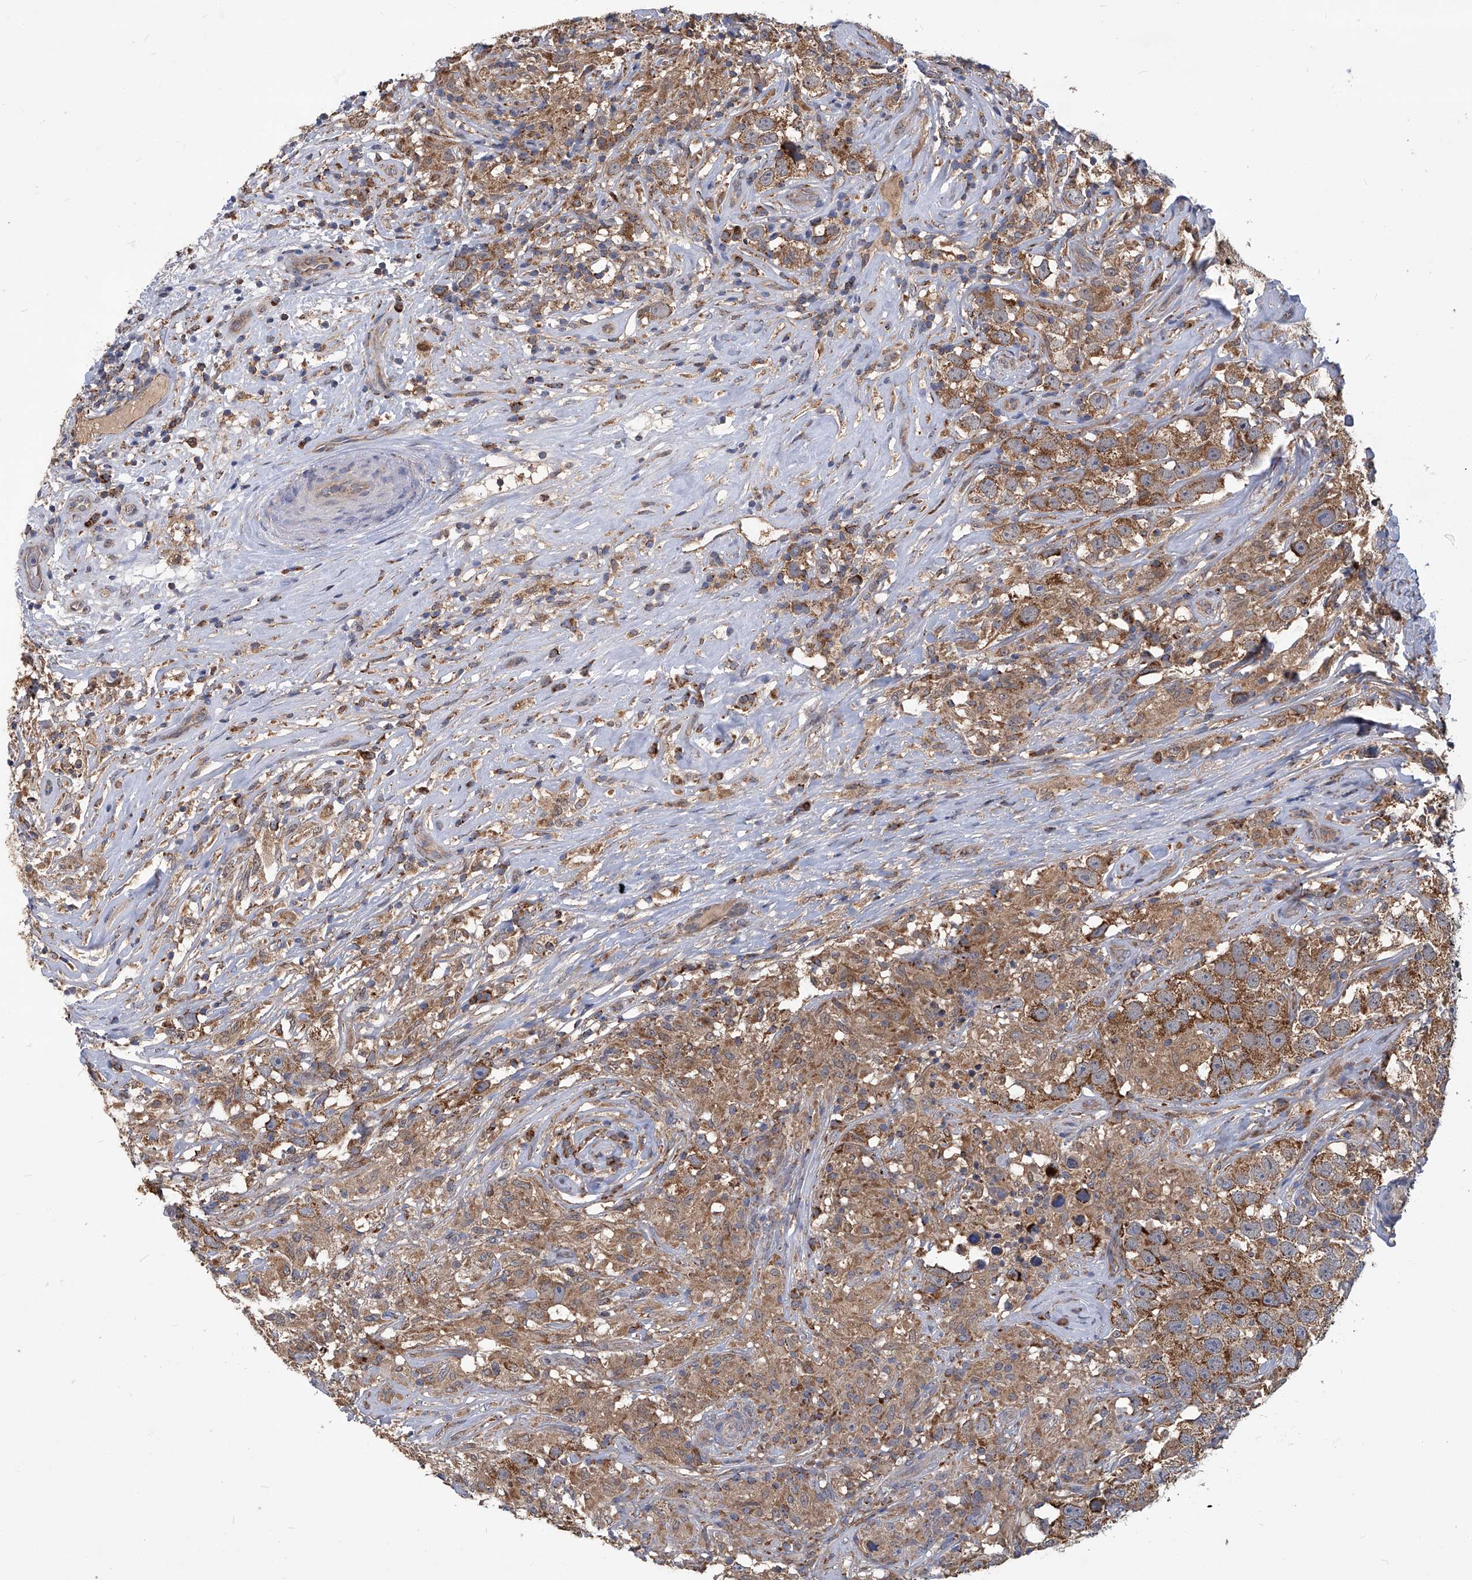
{"staining": {"intensity": "moderate", "quantity": ">75%", "location": "cytoplasmic/membranous"}, "tissue": "testis cancer", "cell_type": "Tumor cells", "image_type": "cancer", "snomed": [{"axis": "morphology", "description": "Seminoma, NOS"}, {"axis": "topography", "description": "Testis"}], "caption": "Immunohistochemical staining of testis cancer exhibits medium levels of moderate cytoplasmic/membranous protein positivity in about >75% of tumor cells. Using DAB (brown) and hematoxylin (blue) stains, captured at high magnification using brightfield microscopy.", "gene": "TNFRSF13B", "patient": {"sex": "male", "age": 49}}